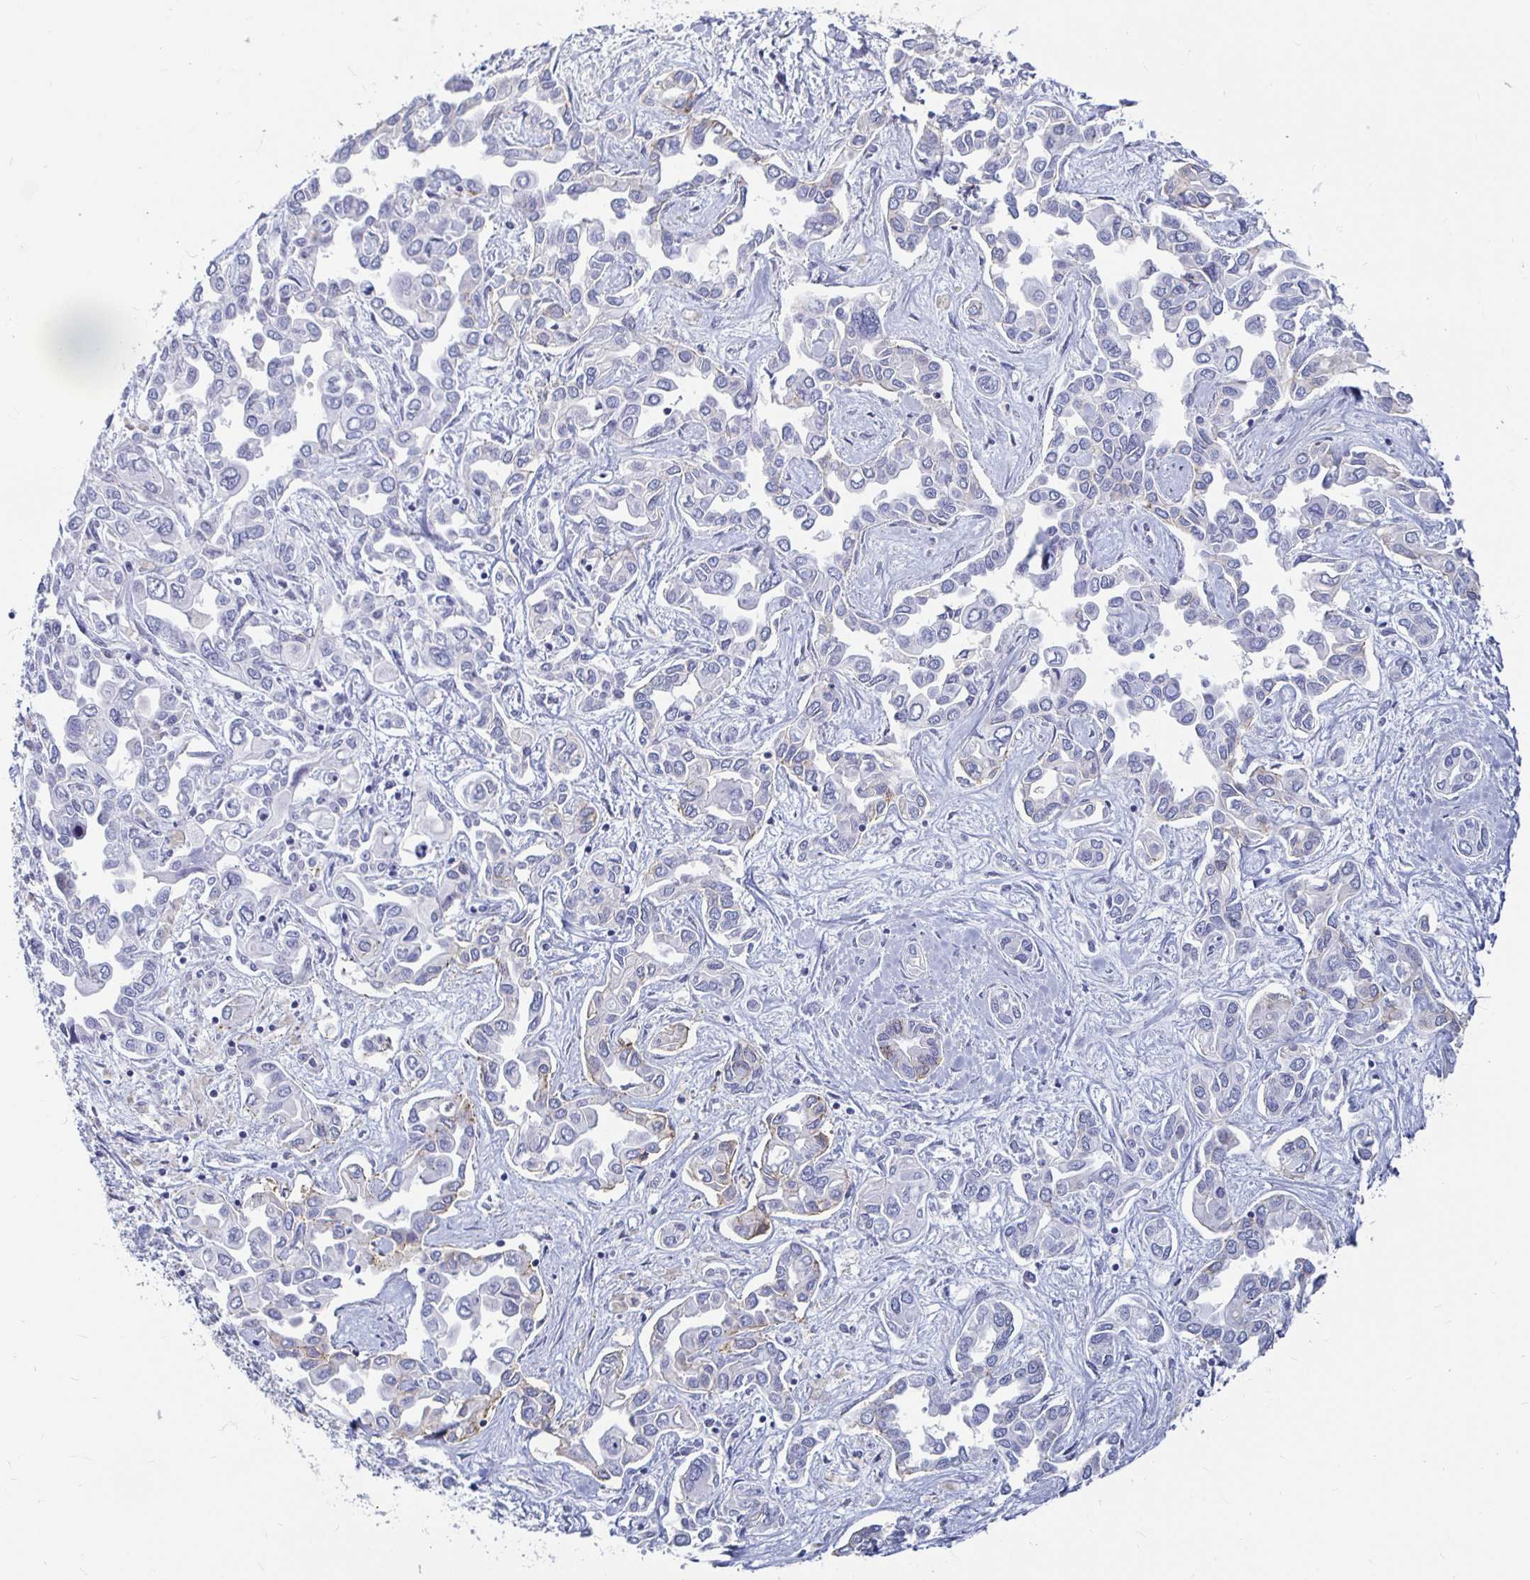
{"staining": {"intensity": "weak", "quantity": "<25%", "location": "cytoplasmic/membranous"}, "tissue": "liver cancer", "cell_type": "Tumor cells", "image_type": "cancer", "snomed": [{"axis": "morphology", "description": "Cholangiocarcinoma"}, {"axis": "topography", "description": "Liver"}], "caption": "This is an immunohistochemistry photomicrograph of liver cancer (cholangiocarcinoma). There is no staining in tumor cells.", "gene": "CA9", "patient": {"sex": "female", "age": 64}}